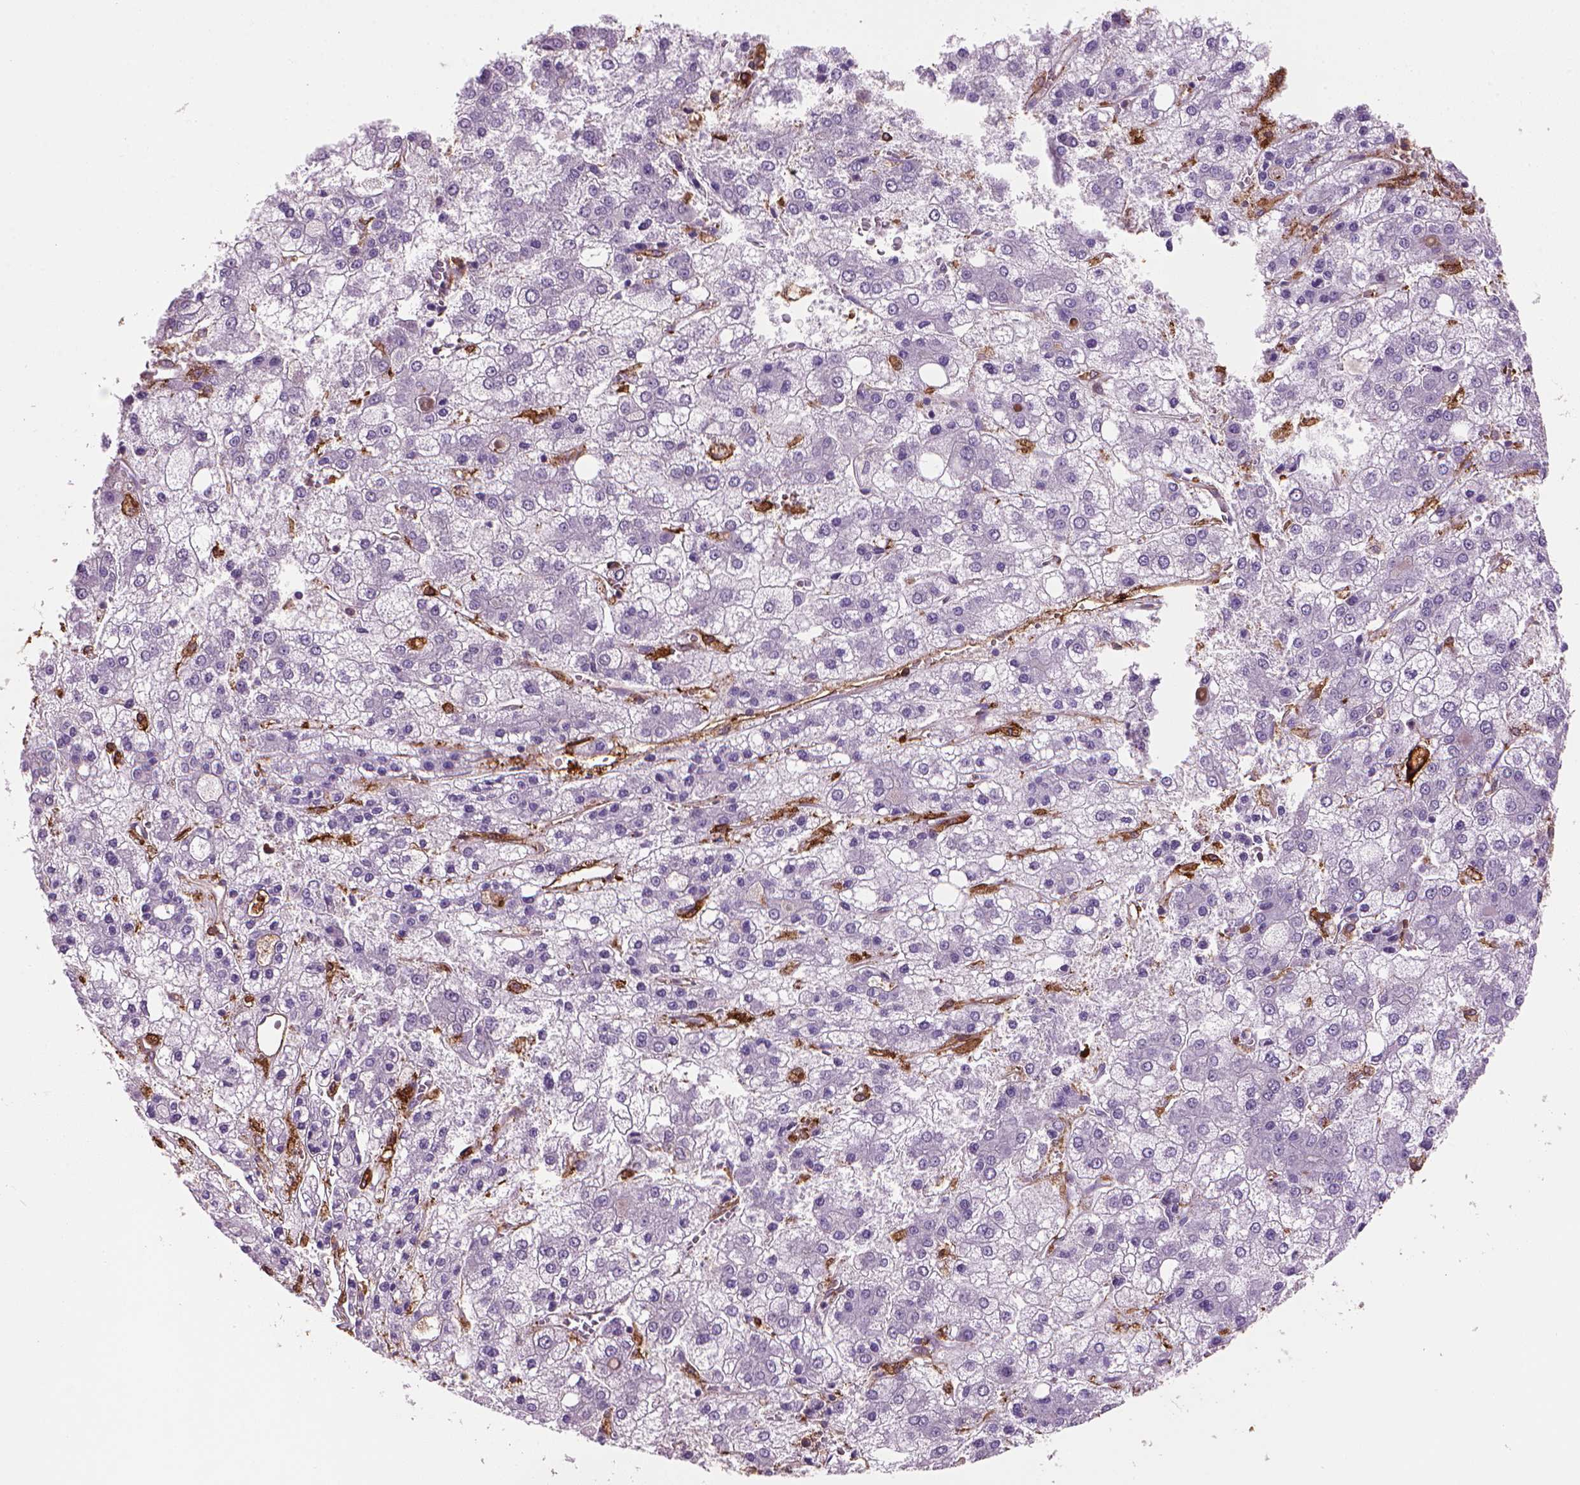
{"staining": {"intensity": "negative", "quantity": "none", "location": "none"}, "tissue": "liver cancer", "cell_type": "Tumor cells", "image_type": "cancer", "snomed": [{"axis": "morphology", "description": "Carcinoma, Hepatocellular, NOS"}, {"axis": "topography", "description": "Liver"}], "caption": "An immunohistochemistry image of liver cancer is shown. There is no staining in tumor cells of liver cancer.", "gene": "MARCKS", "patient": {"sex": "male", "age": 73}}